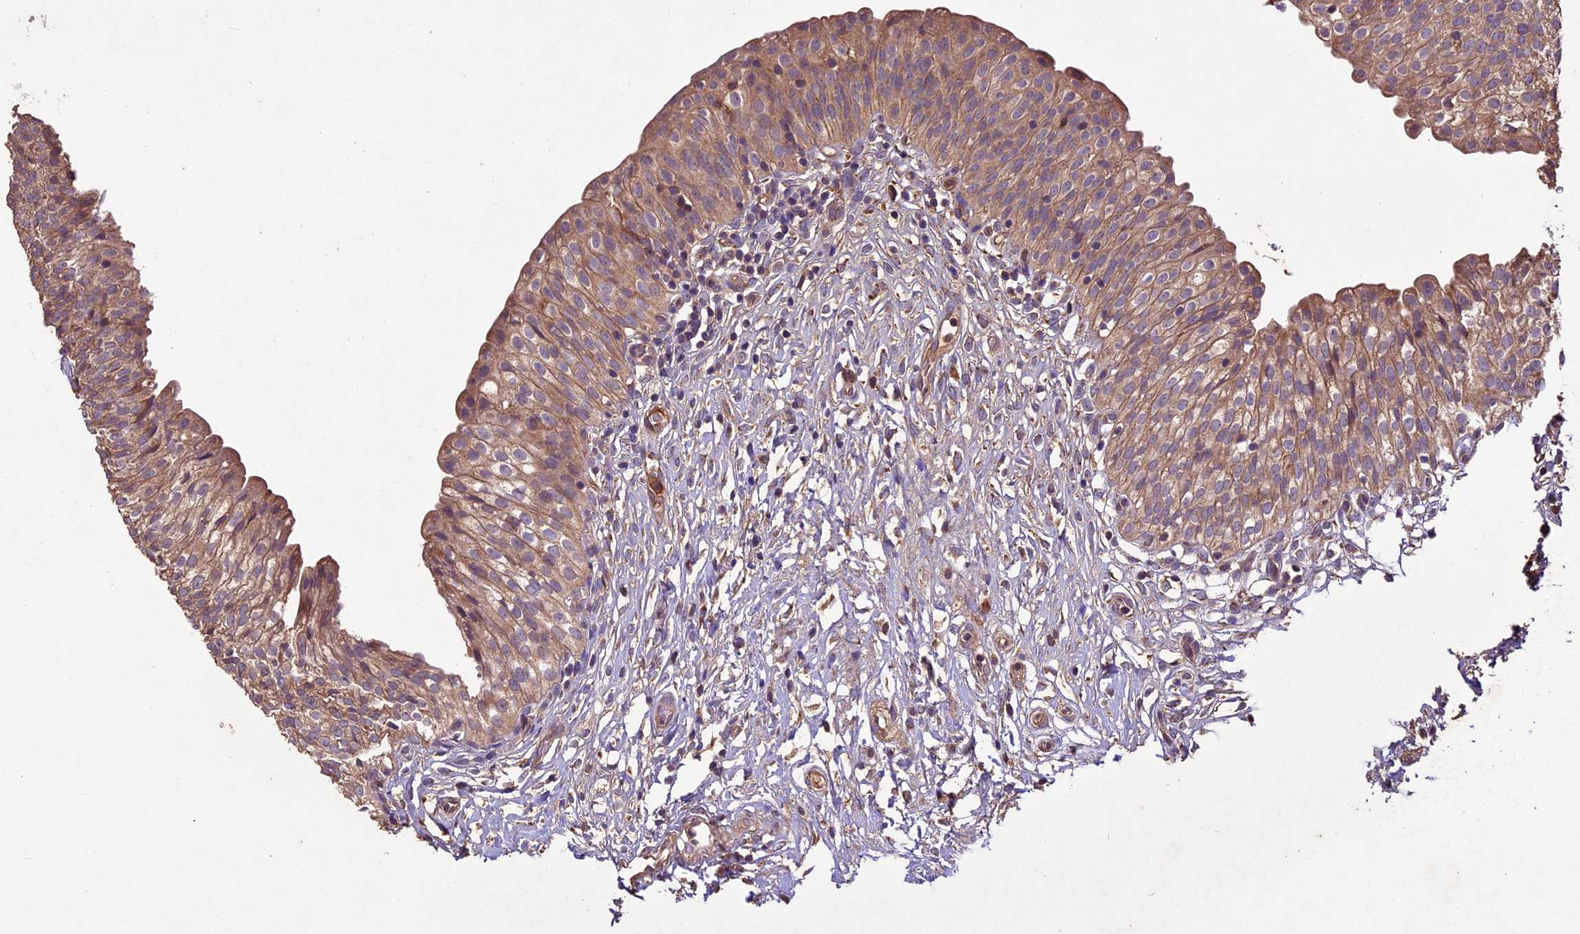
{"staining": {"intensity": "moderate", "quantity": ">75%", "location": "cytoplasmic/membranous"}, "tissue": "urinary bladder", "cell_type": "Urothelial cells", "image_type": "normal", "snomed": [{"axis": "morphology", "description": "Normal tissue, NOS"}, {"axis": "topography", "description": "Urinary bladder"}], "caption": "This is a micrograph of immunohistochemistry (IHC) staining of normal urinary bladder, which shows moderate expression in the cytoplasmic/membranous of urothelial cells.", "gene": "CRLF1", "patient": {"sex": "male", "age": 55}}